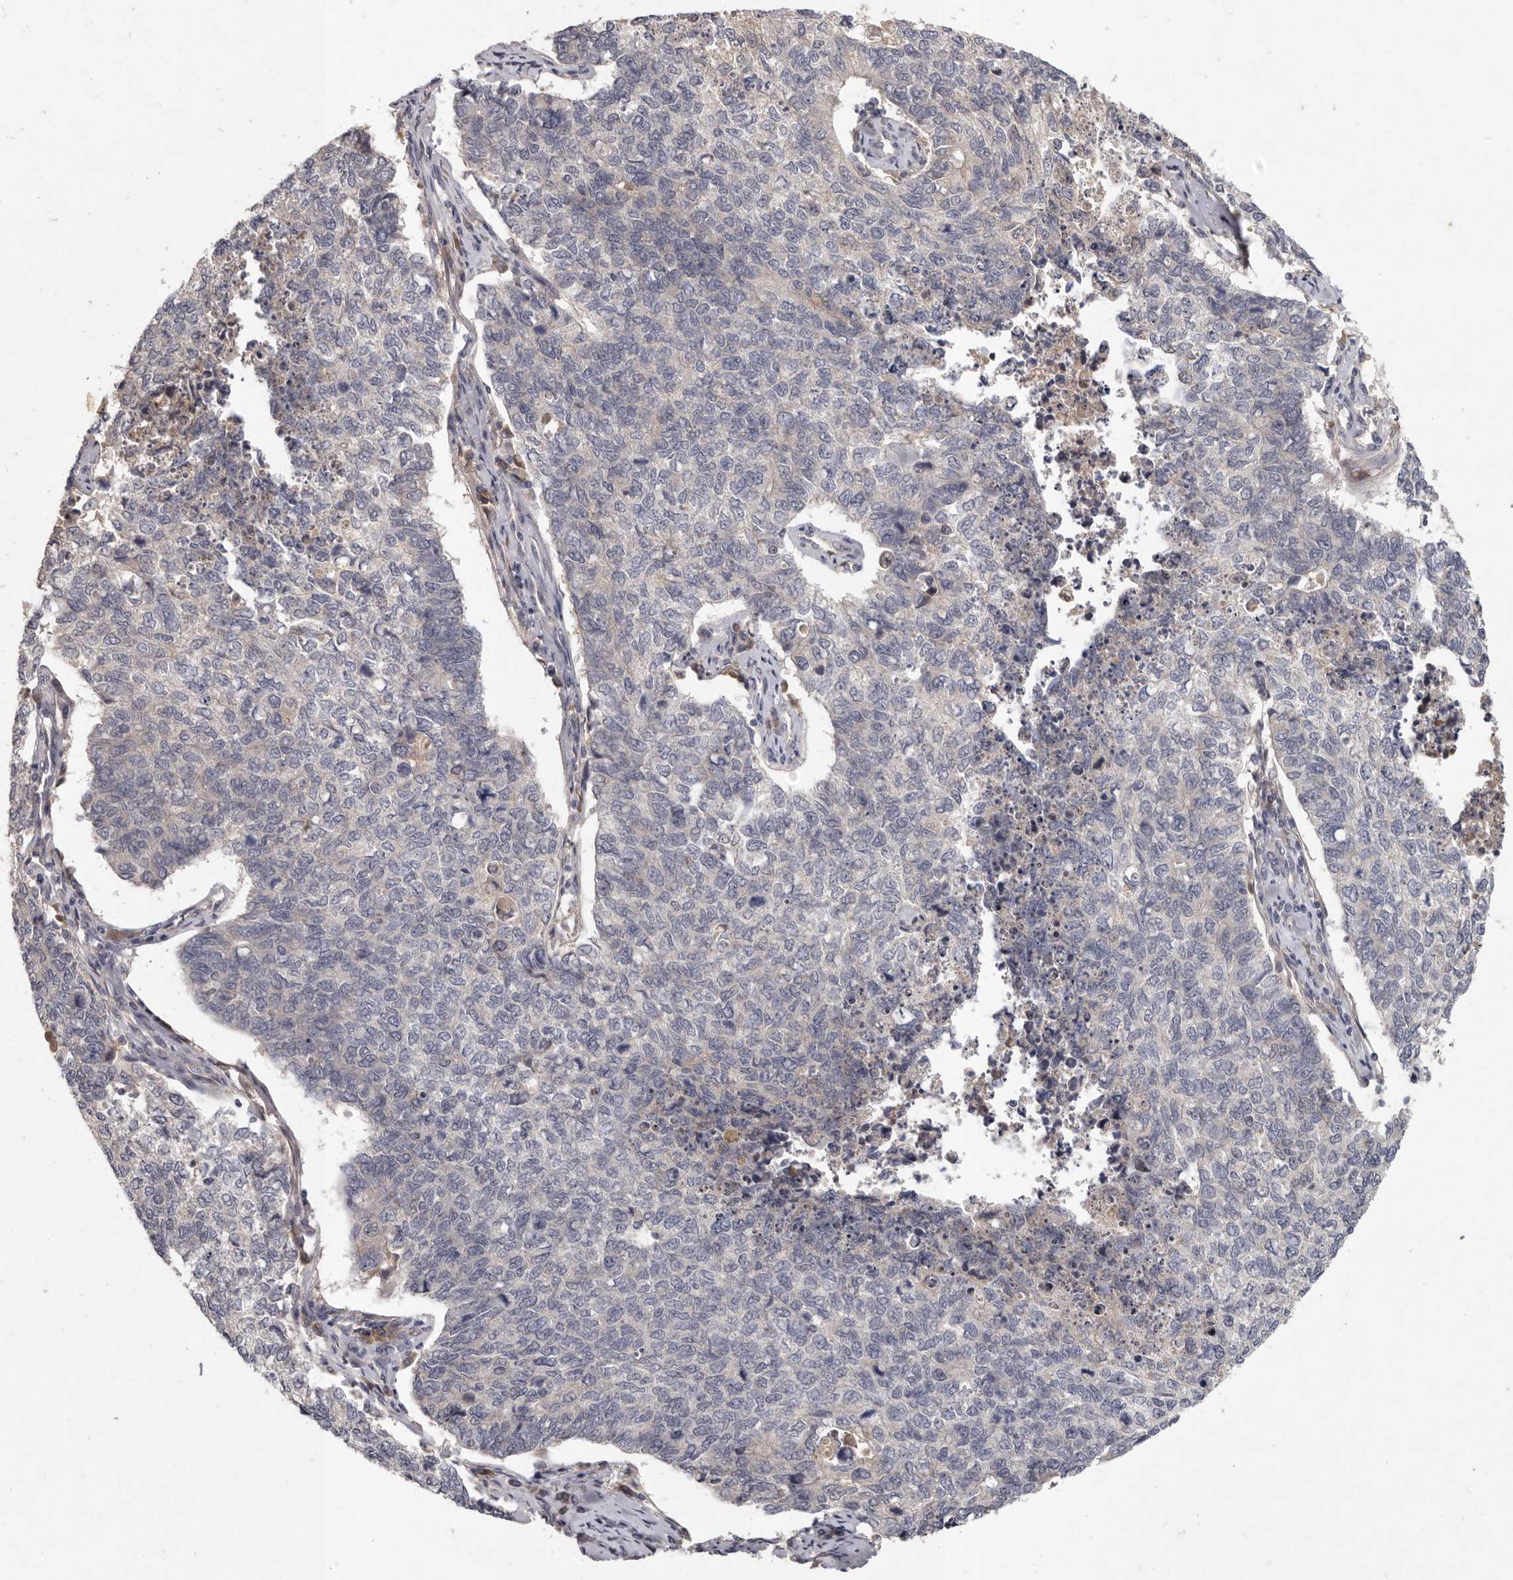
{"staining": {"intensity": "negative", "quantity": "none", "location": "none"}, "tissue": "cervical cancer", "cell_type": "Tumor cells", "image_type": "cancer", "snomed": [{"axis": "morphology", "description": "Squamous cell carcinoma, NOS"}, {"axis": "topography", "description": "Cervix"}], "caption": "A micrograph of cervical squamous cell carcinoma stained for a protein reveals no brown staining in tumor cells. (IHC, brightfield microscopy, high magnification).", "gene": "SLC22A1", "patient": {"sex": "female", "age": 63}}